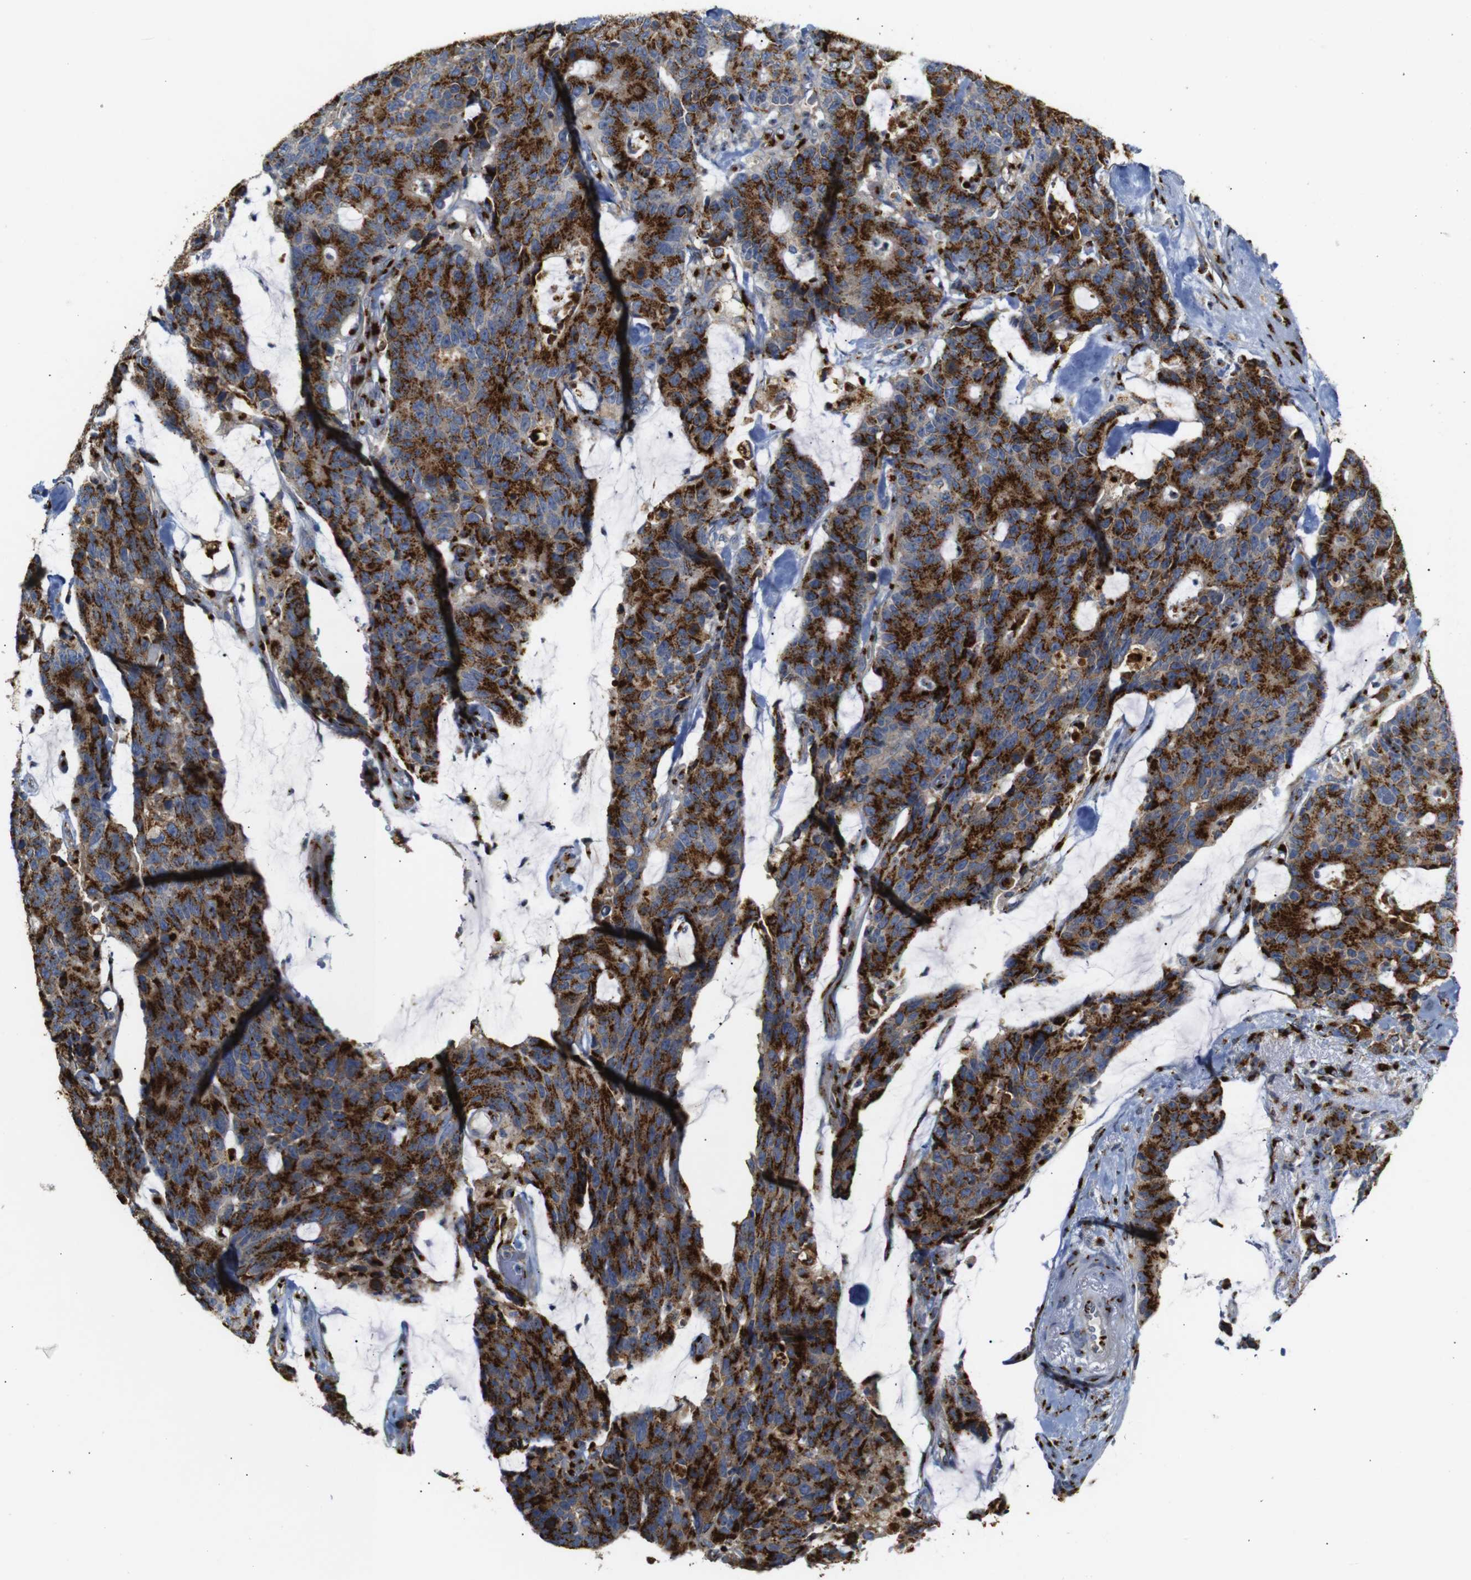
{"staining": {"intensity": "strong", "quantity": ">75%", "location": "cytoplasmic/membranous"}, "tissue": "colorectal cancer", "cell_type": "Tumor cells", "image_type": "cancer", "snomed": [{"axis": "morphology", "description": "Adenocarcinoma, NOS"}, {"axis": "topography", "description": "Colon"}], "caption": "A high amount of strong cytoplasmic/membranous positivity is identified in about >75% of tumor cells in adenocarcinoma (colorectal) tissue.", "gene": "TGOLN2", "patient": {"sex": "female", "age": 86}}